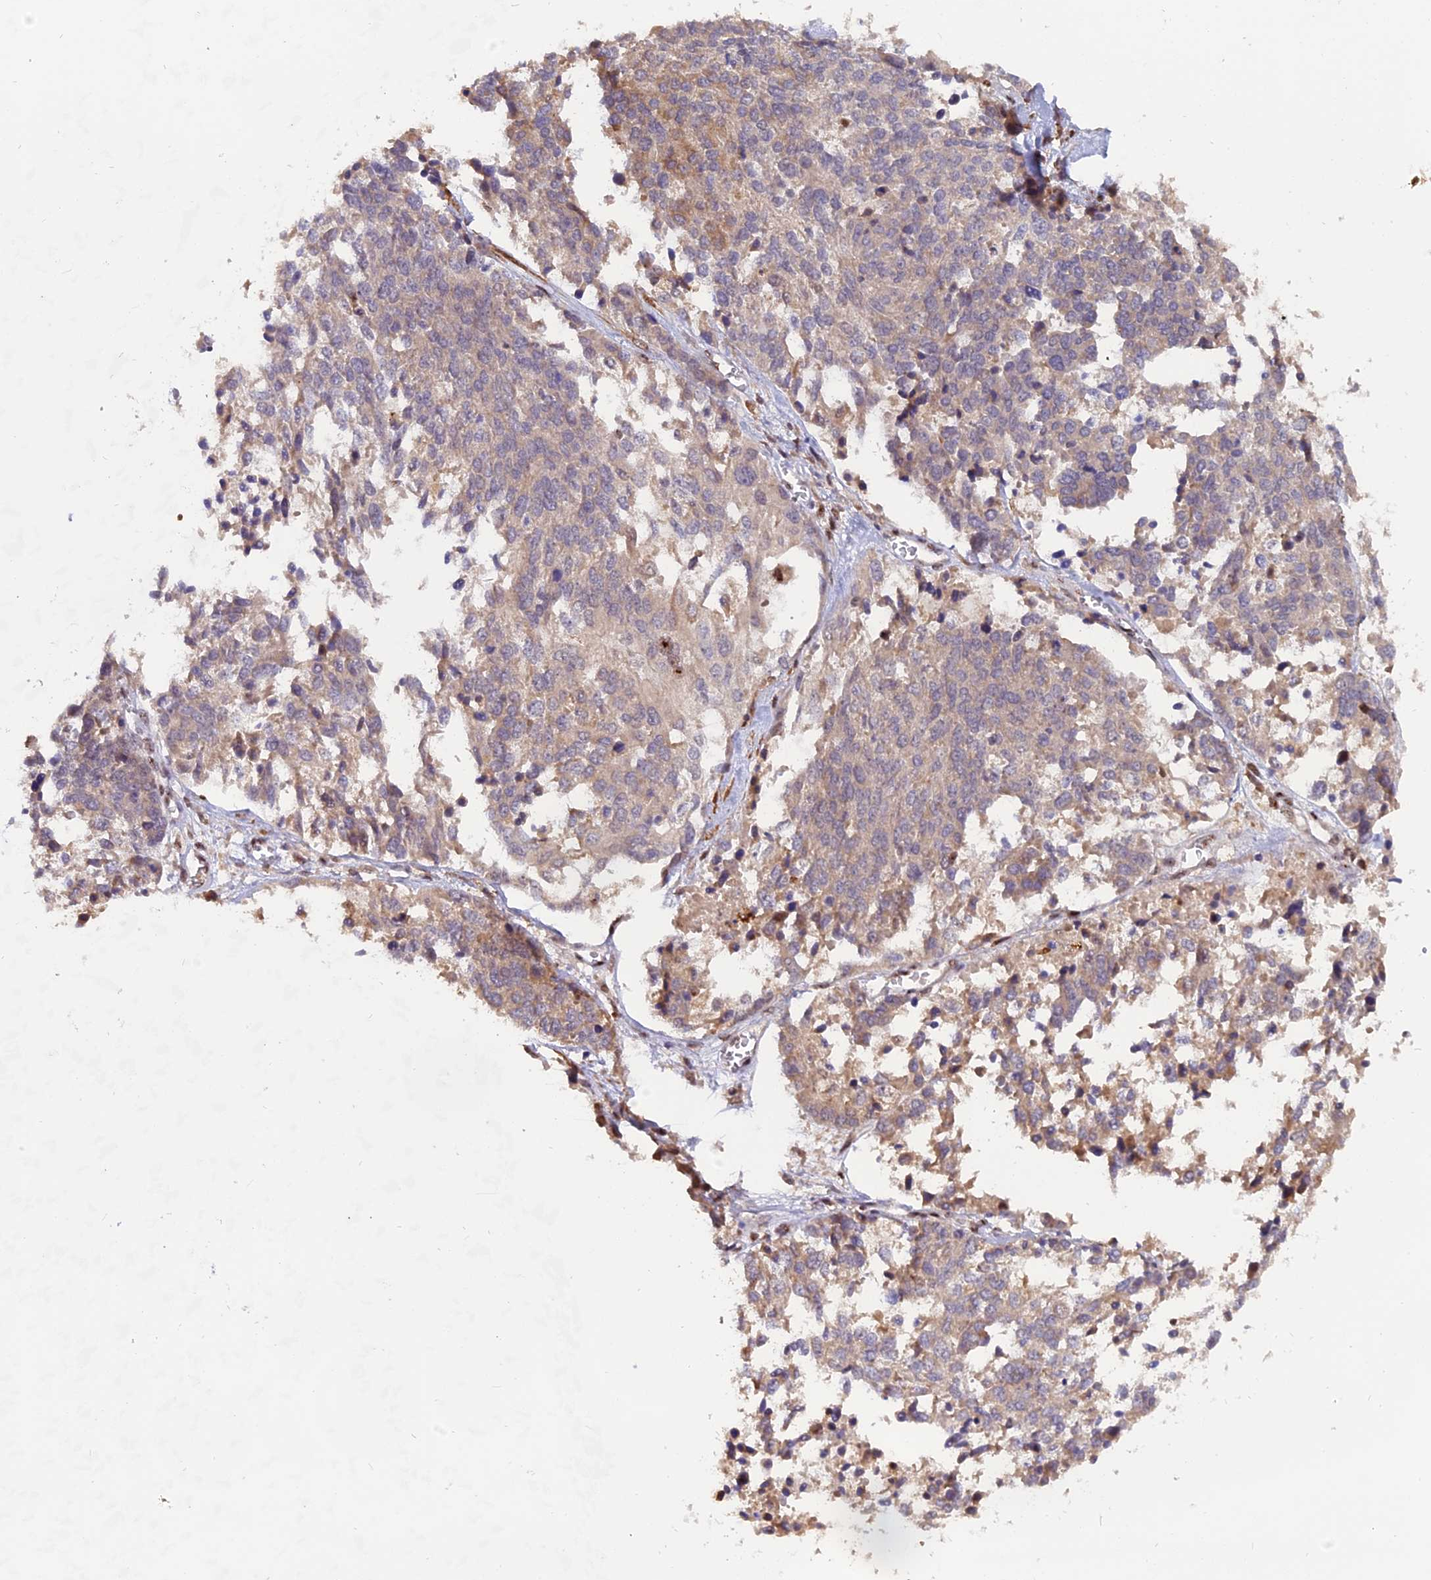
{"staining": {"intensity": "weak", "quantity": "25%-75%", "location": "cytoplasmic/membranous,nuclear"}, "tissue": "ovarian cancer", "cell_type": "Tumor cells", "image_type": "cancer", "snomed": [{"axis": "morphology", "description": "Cystadenocarcinoma, serous, NOS"}, {"axis": "topography", "description": "Ovary"}], "caption": "Immunohistochemistry of human ovarian serous cystadenocarcinoma shows low levels of weak cytoplasmic/membranous and nuclear expression in approximately 25%-75% of tumor cells.", "gene": "FAM118B", "patient": {"sex": "female", "age": 44}}